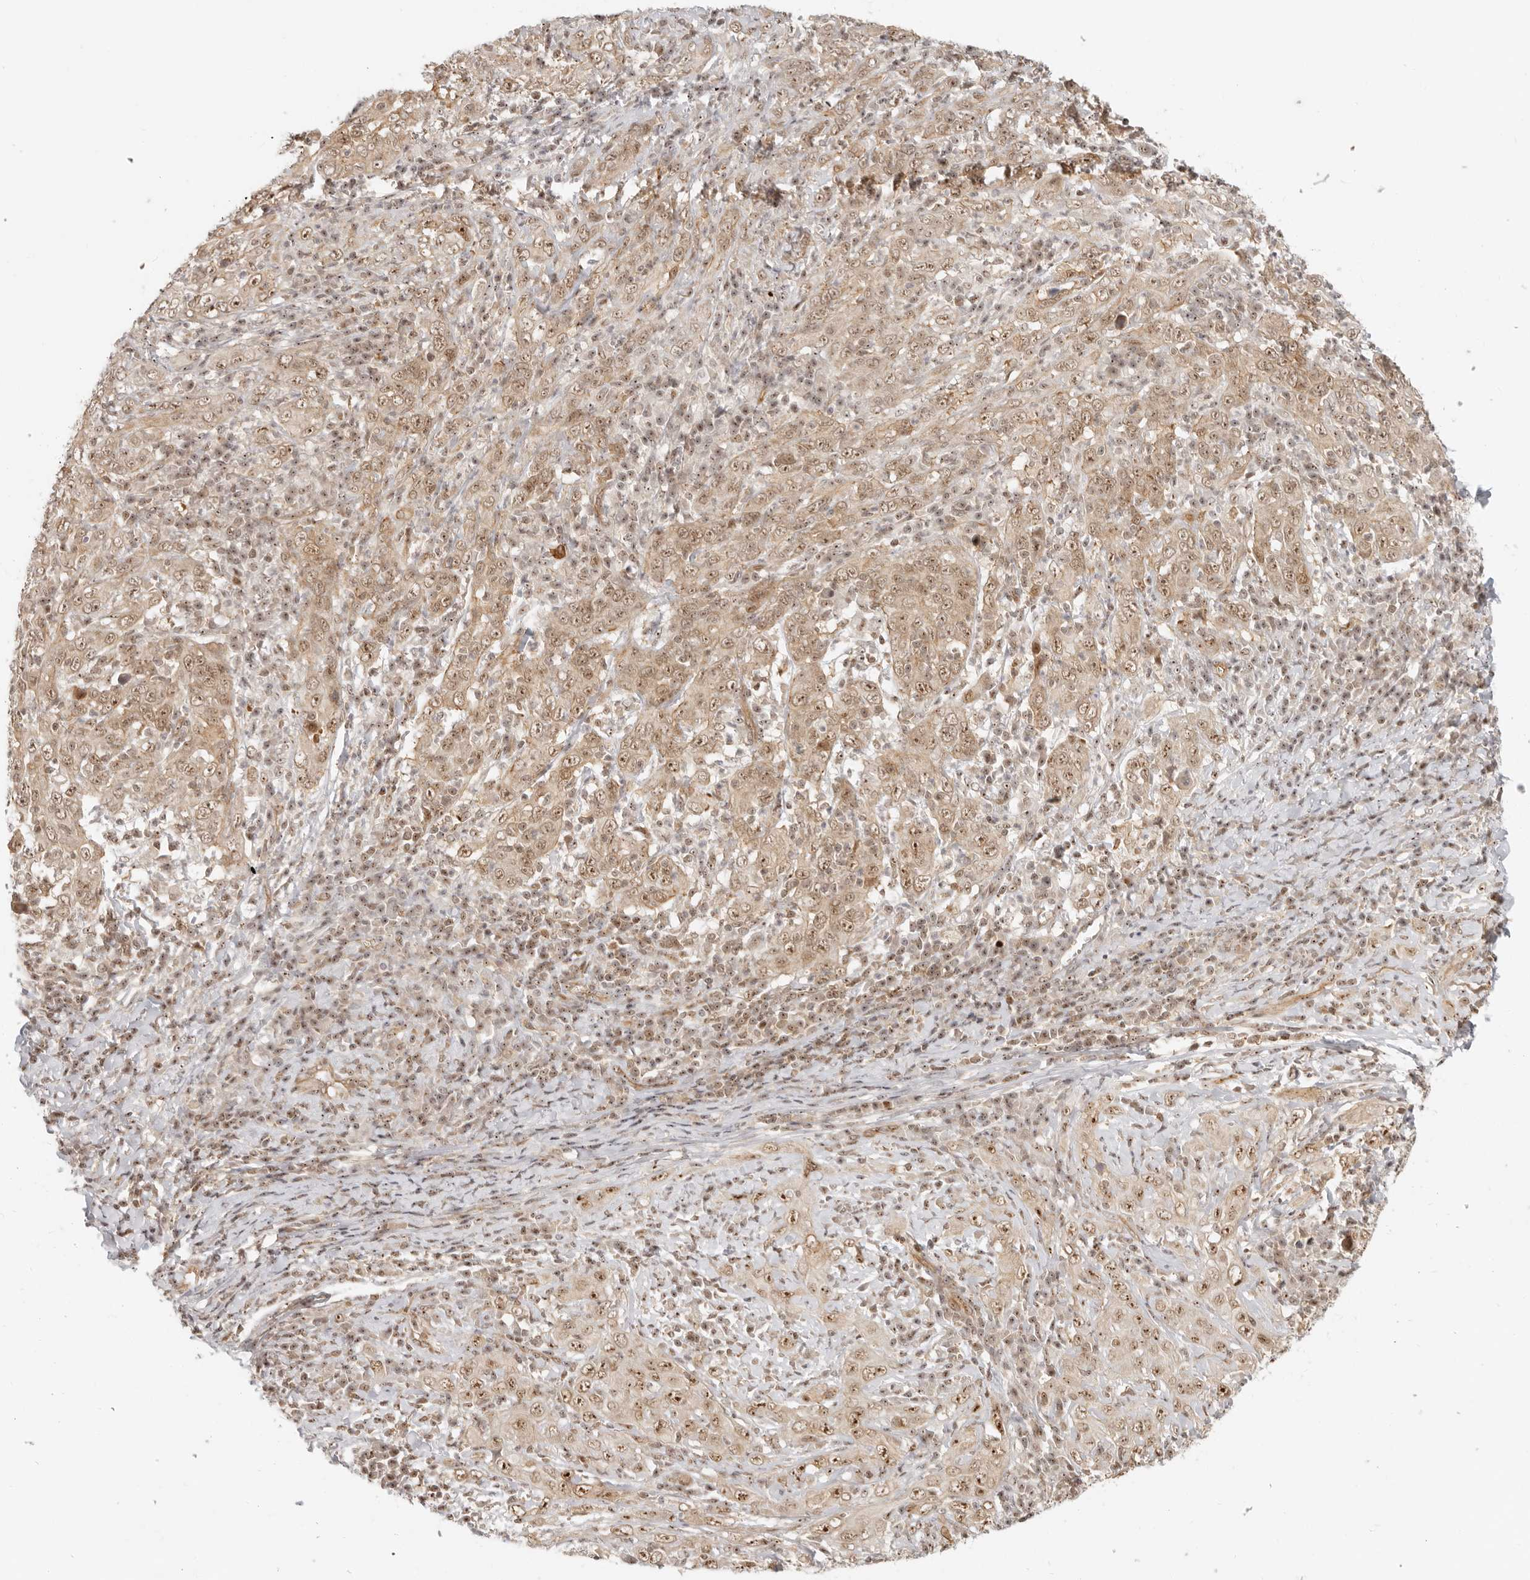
{"staining": {"intensity": "moderate", "quantity": ">75%", "location": "cytoplasmic/membranous,nuclear"}, "tissue": "cervical cancer", "cell_type": "Tumor cells", "image_type": "cancer", "snomed": [{"axis": "morphology", "description": "Squamous cell carcinoma, NOS"}, {"axis": "topography", "description": "Cervix"}], "caption": "Cervical squamous cell carcinoma stained for a protein exhibits moderate cytoplasmic/membranous and nuclear positivity in tumor cells. (Stains: DAB in brown, nuclei in blue, Microscopy: brightfield microscopy at high magnification).", "gene": "BAP1", "patient": {"sex": "female", "age": 46}}